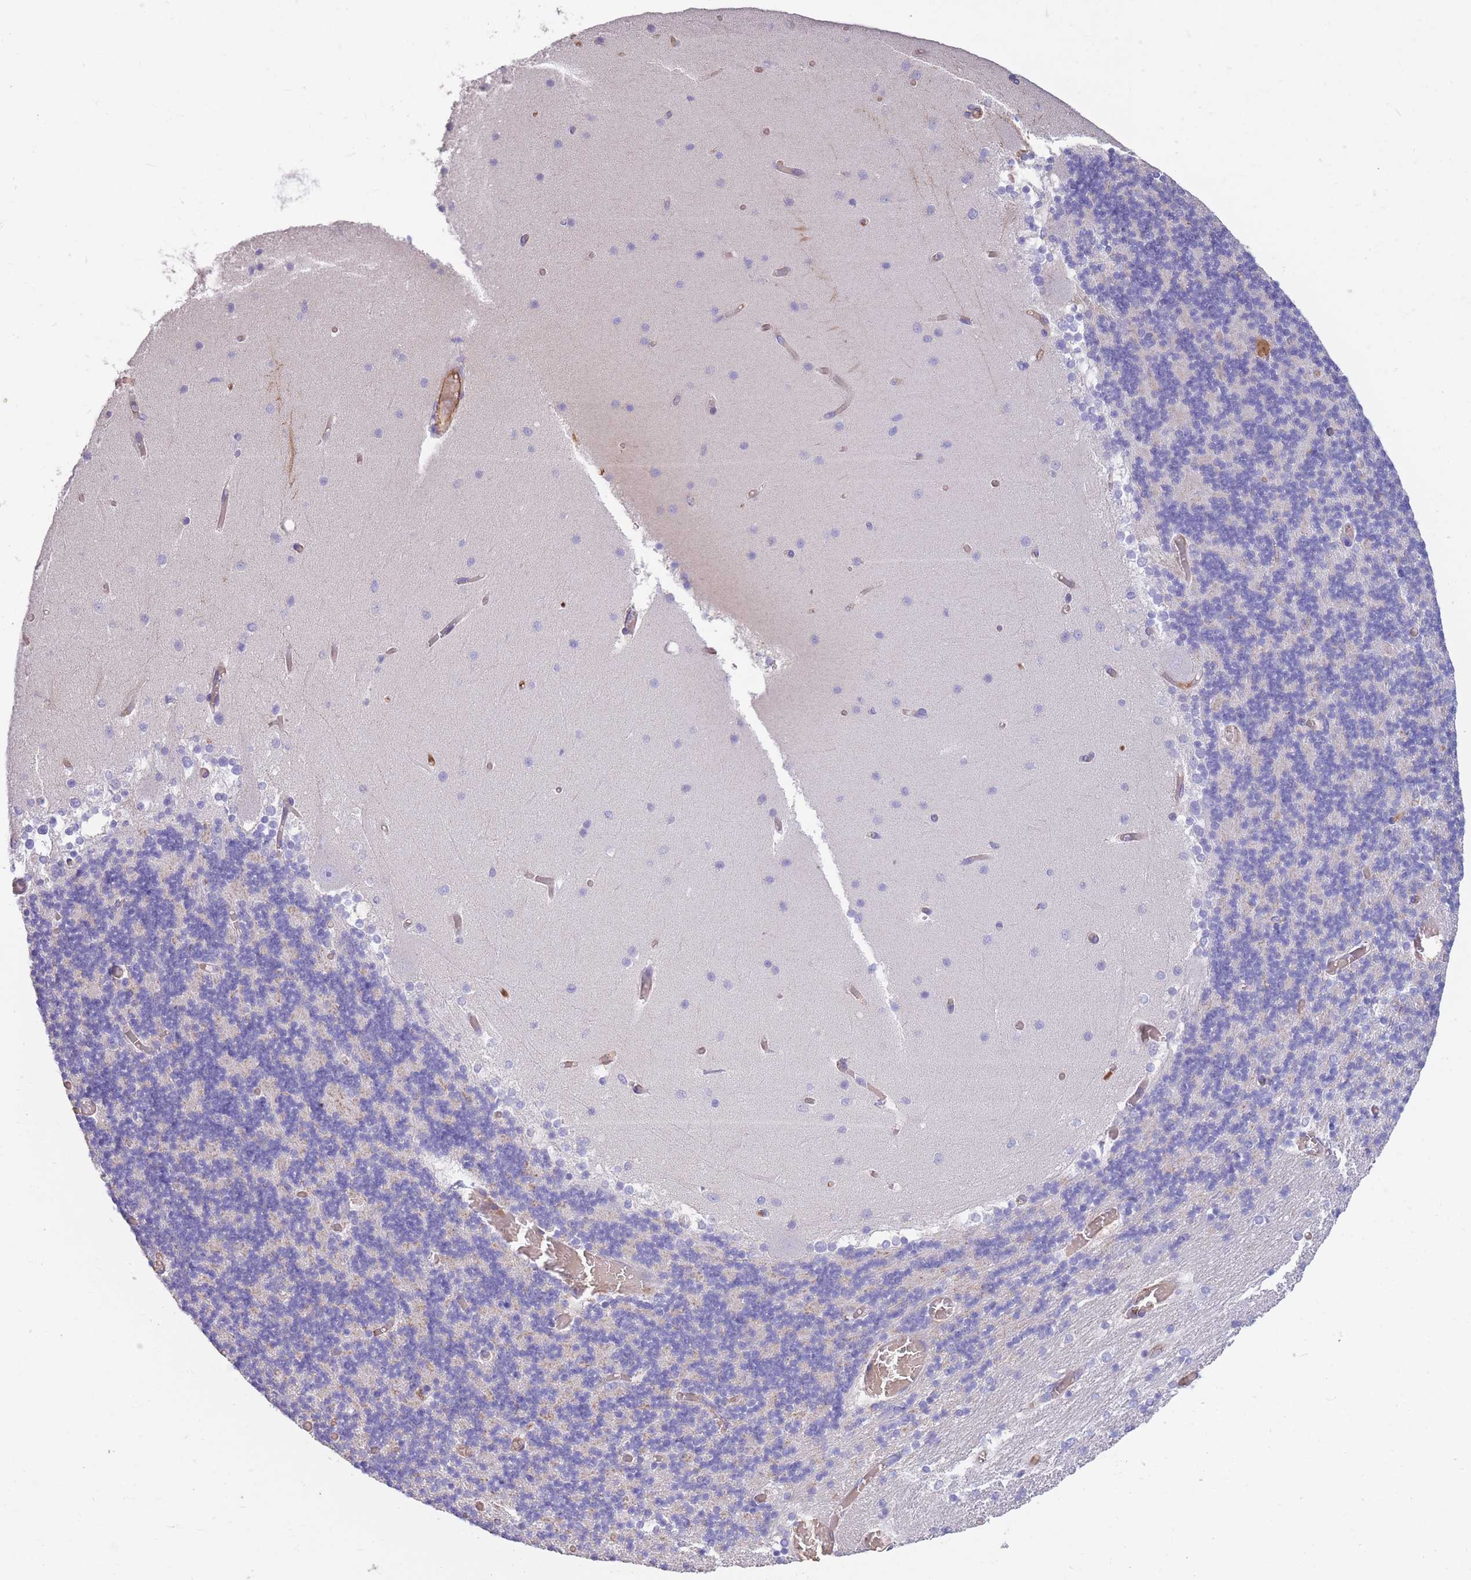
{"staining": {"intensity": "negative", "quantity": "none", "location": "none"}, "tissue": "cerebellum", "cell_type": "Cells in granular layer", "image_type": "normal", "snomed": [{"axis": "morphology", "description": "Normal tissue, NOS"}, {"axis": "topography", "description": "Cerebellum"}], "caption": "Immunohistochemical staining of unremarkable cerebellum demonstrates no significant staining in cells in granular layer.", "gene": "ANKRD53", "patient": {"sex": "female", "age": 28}}